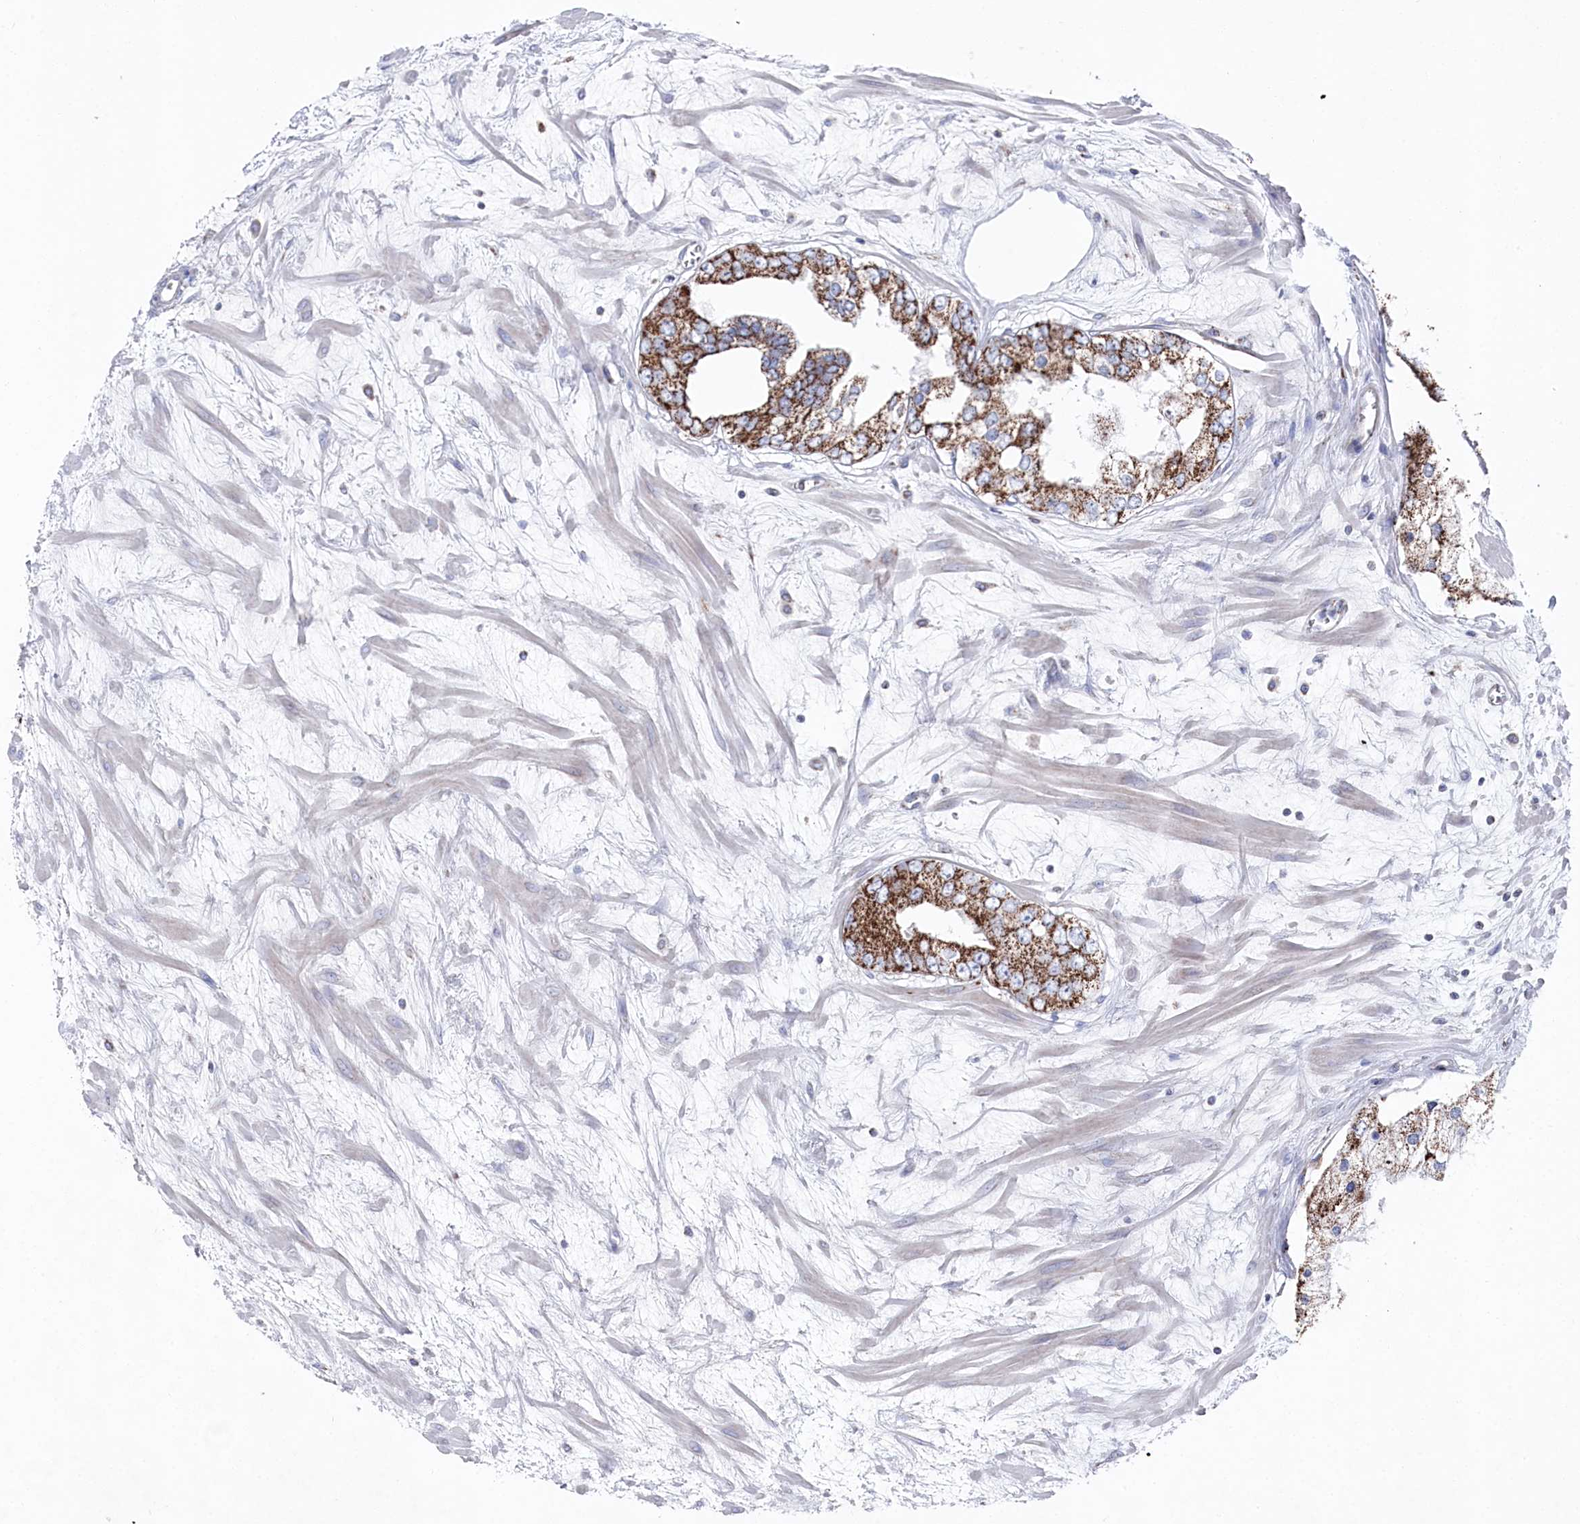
{"staining": {"intensity": "moderate", "quantity": ">75%", "location": "cytoplasmic/membranous"}, "tissue": "prostate cancer", "cell_type": "Tumor cells", "image_type": "cancer", "snomed": [{"axis": "morphology", "description": "Adenocarcinoma, High grade"}, {"axis": "topography", "description": "Prostate"}], "caption": "Immunohistochemical staining of high-grade adenocarcinoma (prostate) shows medium levels of moderate cytoplasmic/membranous positivity in about >75% of tumor cells. The staining was performed using DAB (3,3'-diaminobenzidine) to visualize the protein expression in brown, while the nuclei were stained in blue with hematoxylin (Magnification: 20x).", "gene": "GLS2", "patient": {"sex": "male", "age": 66}}